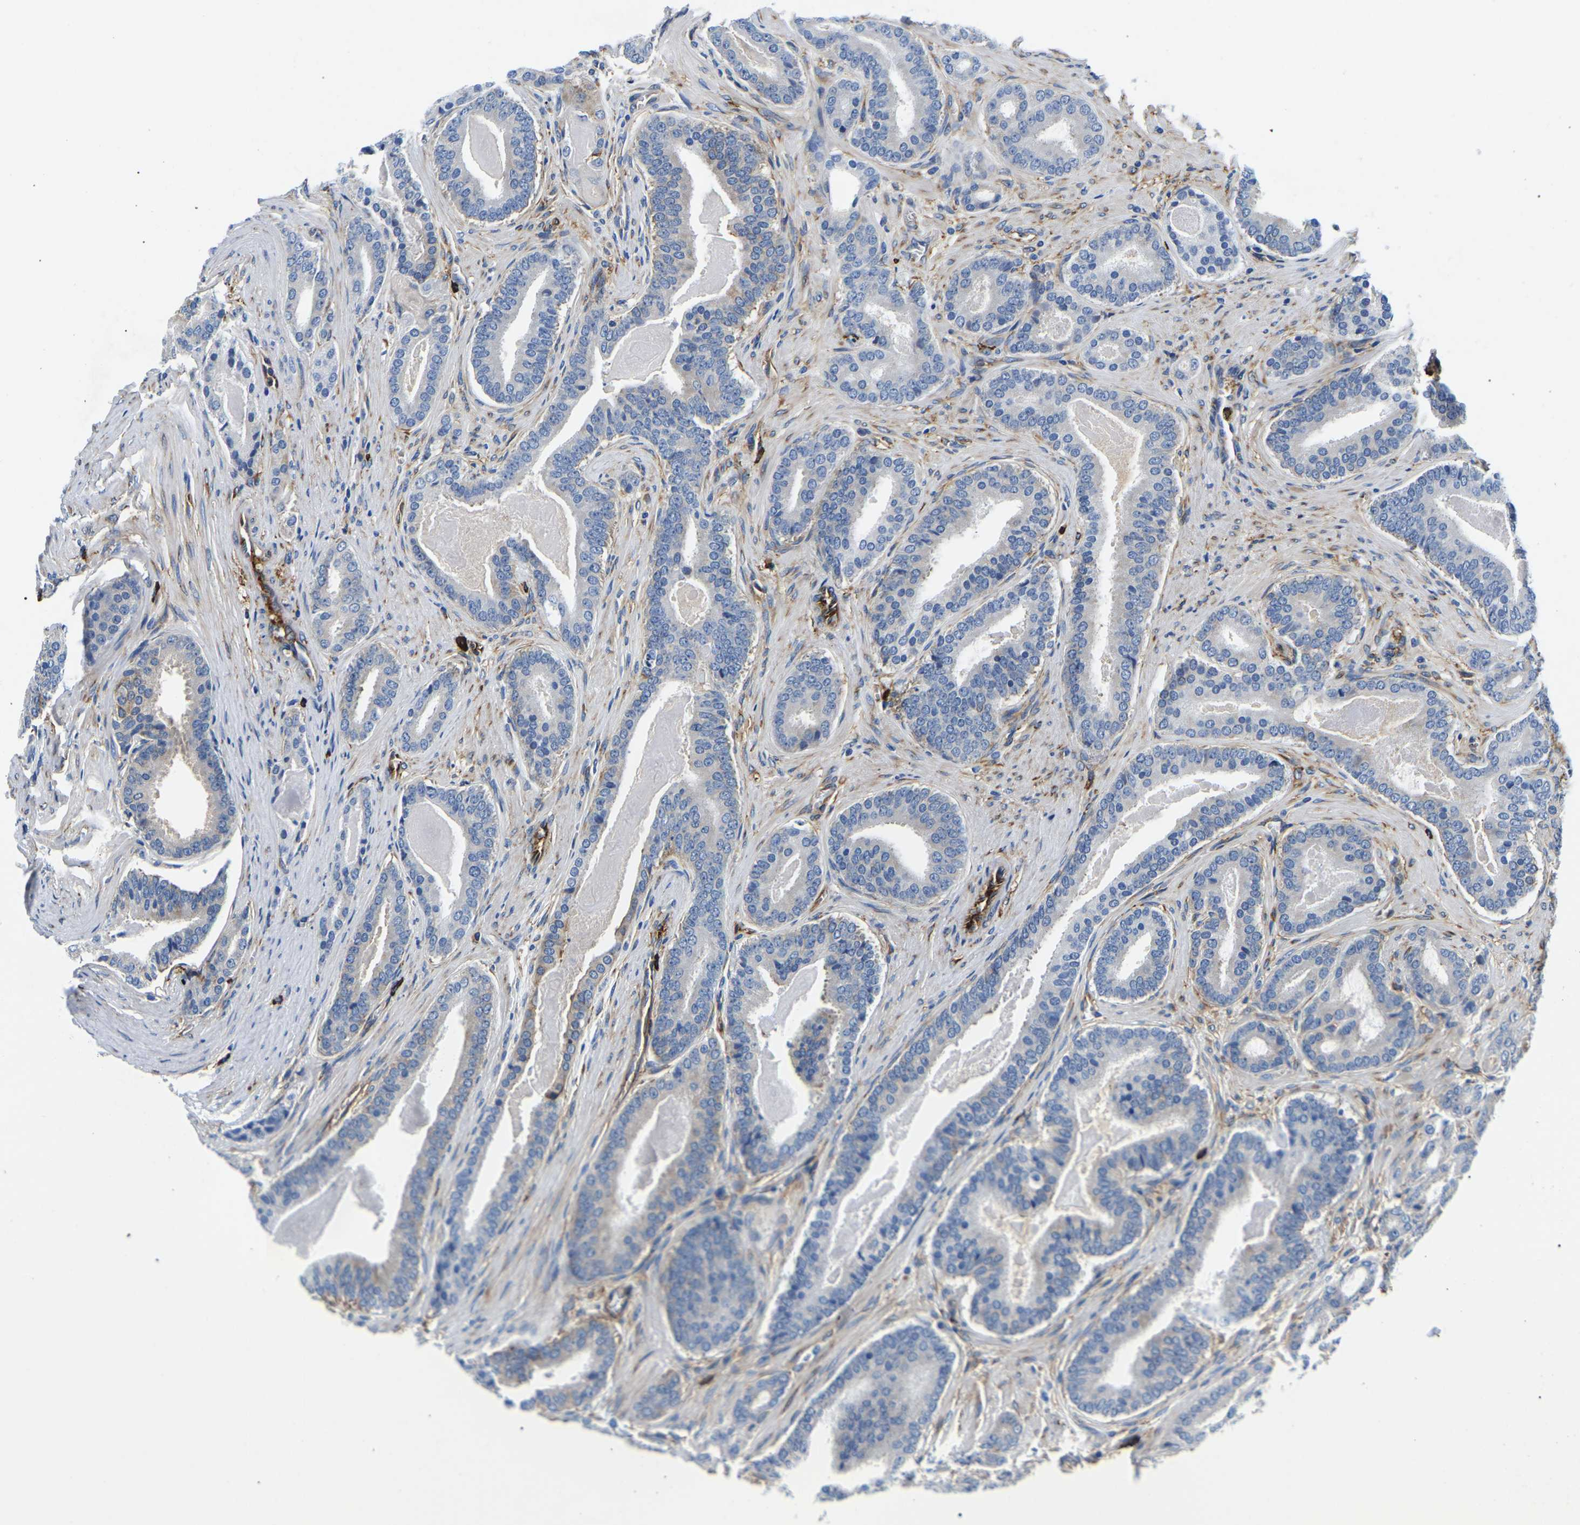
{"staining": {"intensity": "negative", "quantity": "none", "location": "none"}, "tissue": "prostate cancer", "cell_type": "Tumor cells", "image_type": "cancer", "snomed": [{"axis": "morphology", "description": "Adenocarcinoma, High grade"}, {"axis": "topography", "description": "Prostate"}], "caption": "DAB immunohistochemical staining of human prostate cancer (adenocarcinoma (high-grade)) shows no significant expression in tumor cells.", "gene": "DUSP8", "patient": {"sex": "male", "age": 60}}